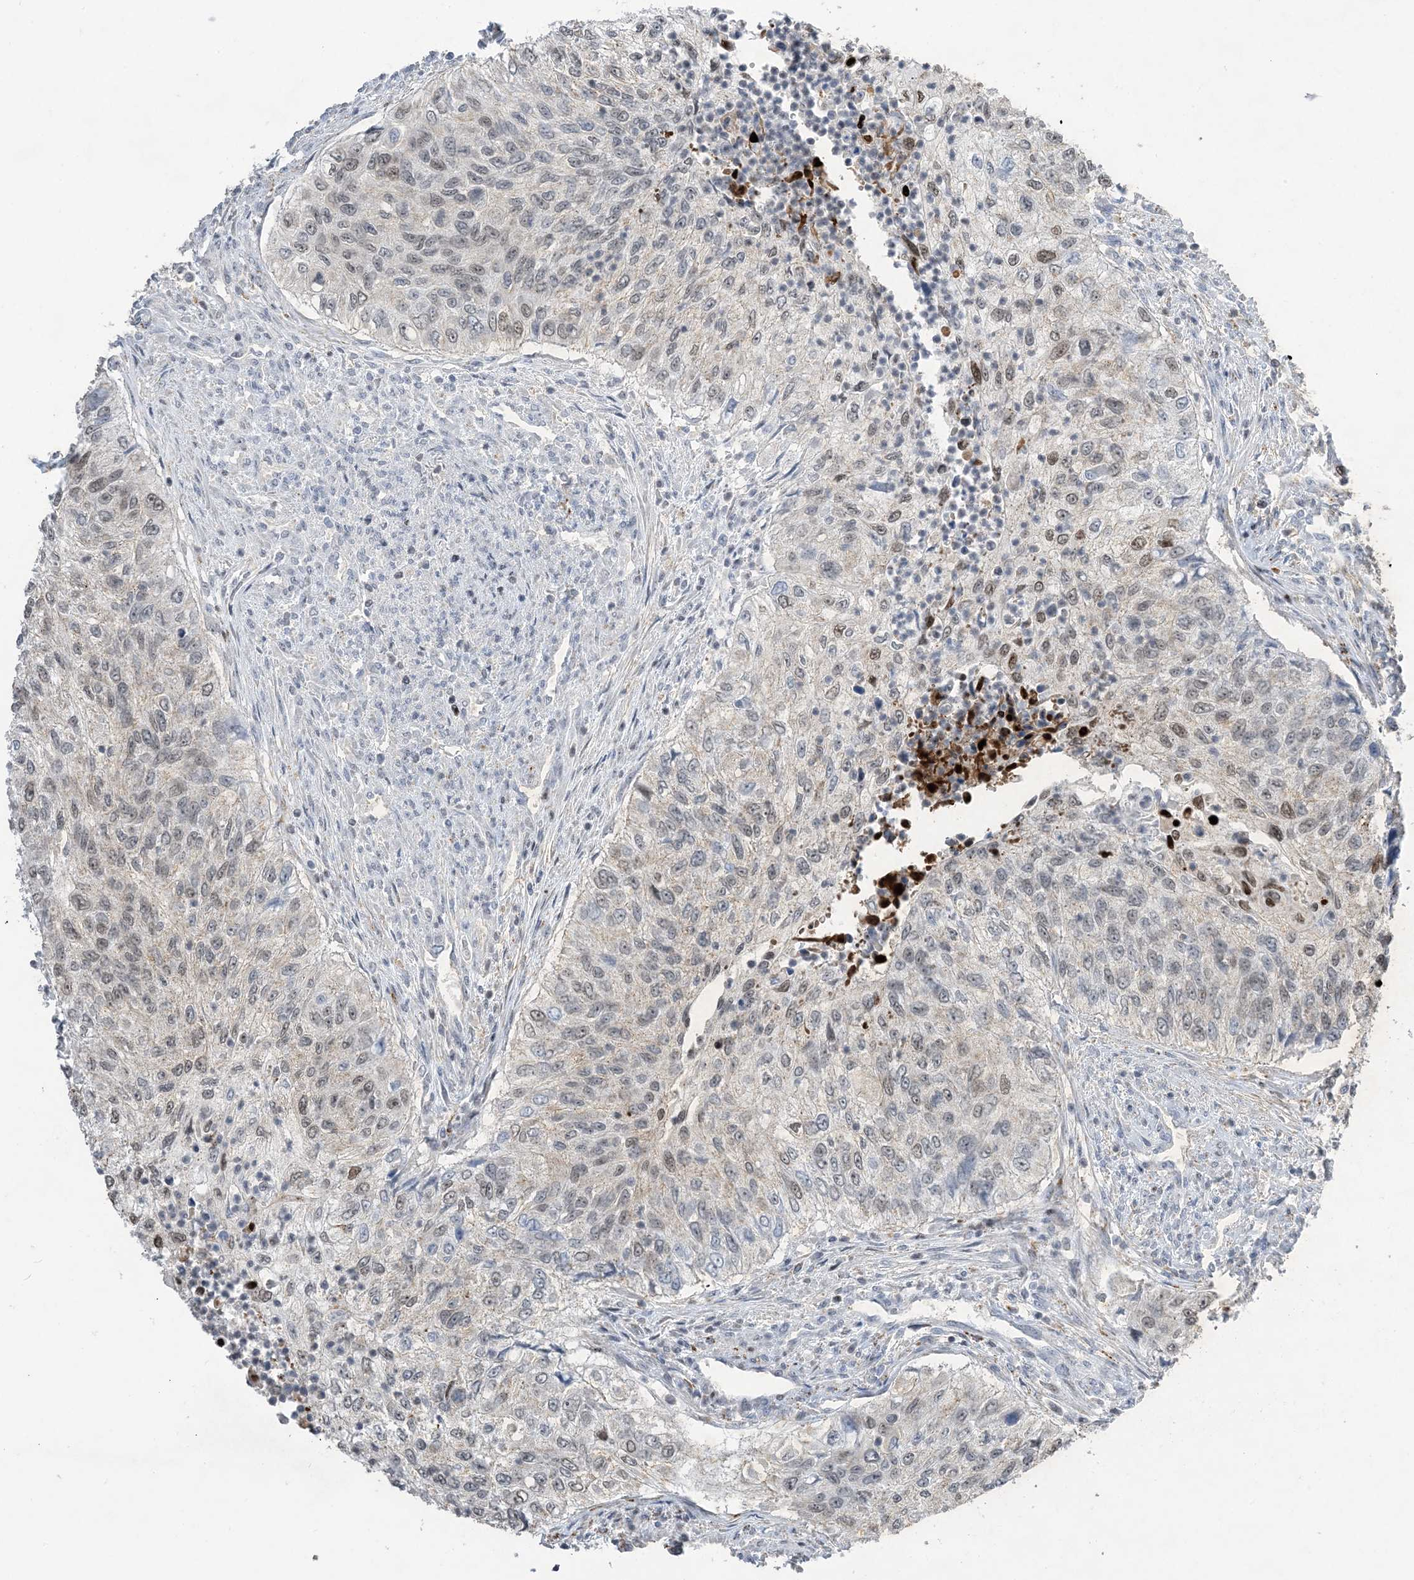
{"staining": {"intensity": "weak", "quantity": "<25%", "location": "nuclear"}, "tissue": "urothelial cancer", "cell_type": "Tumor cells", "image_type": "cancer", "snomed": [{"axis": "morphology", "description": "Urothelial carcinoma, High grade"}, {"axis": "topography", "description": "Urinary bladder"}], "caption": "Tumor cells show no significant protein staining in urothelial cancer.", "gene": "SLC25A53", "patient": {"sex": "female", "age": 60}}